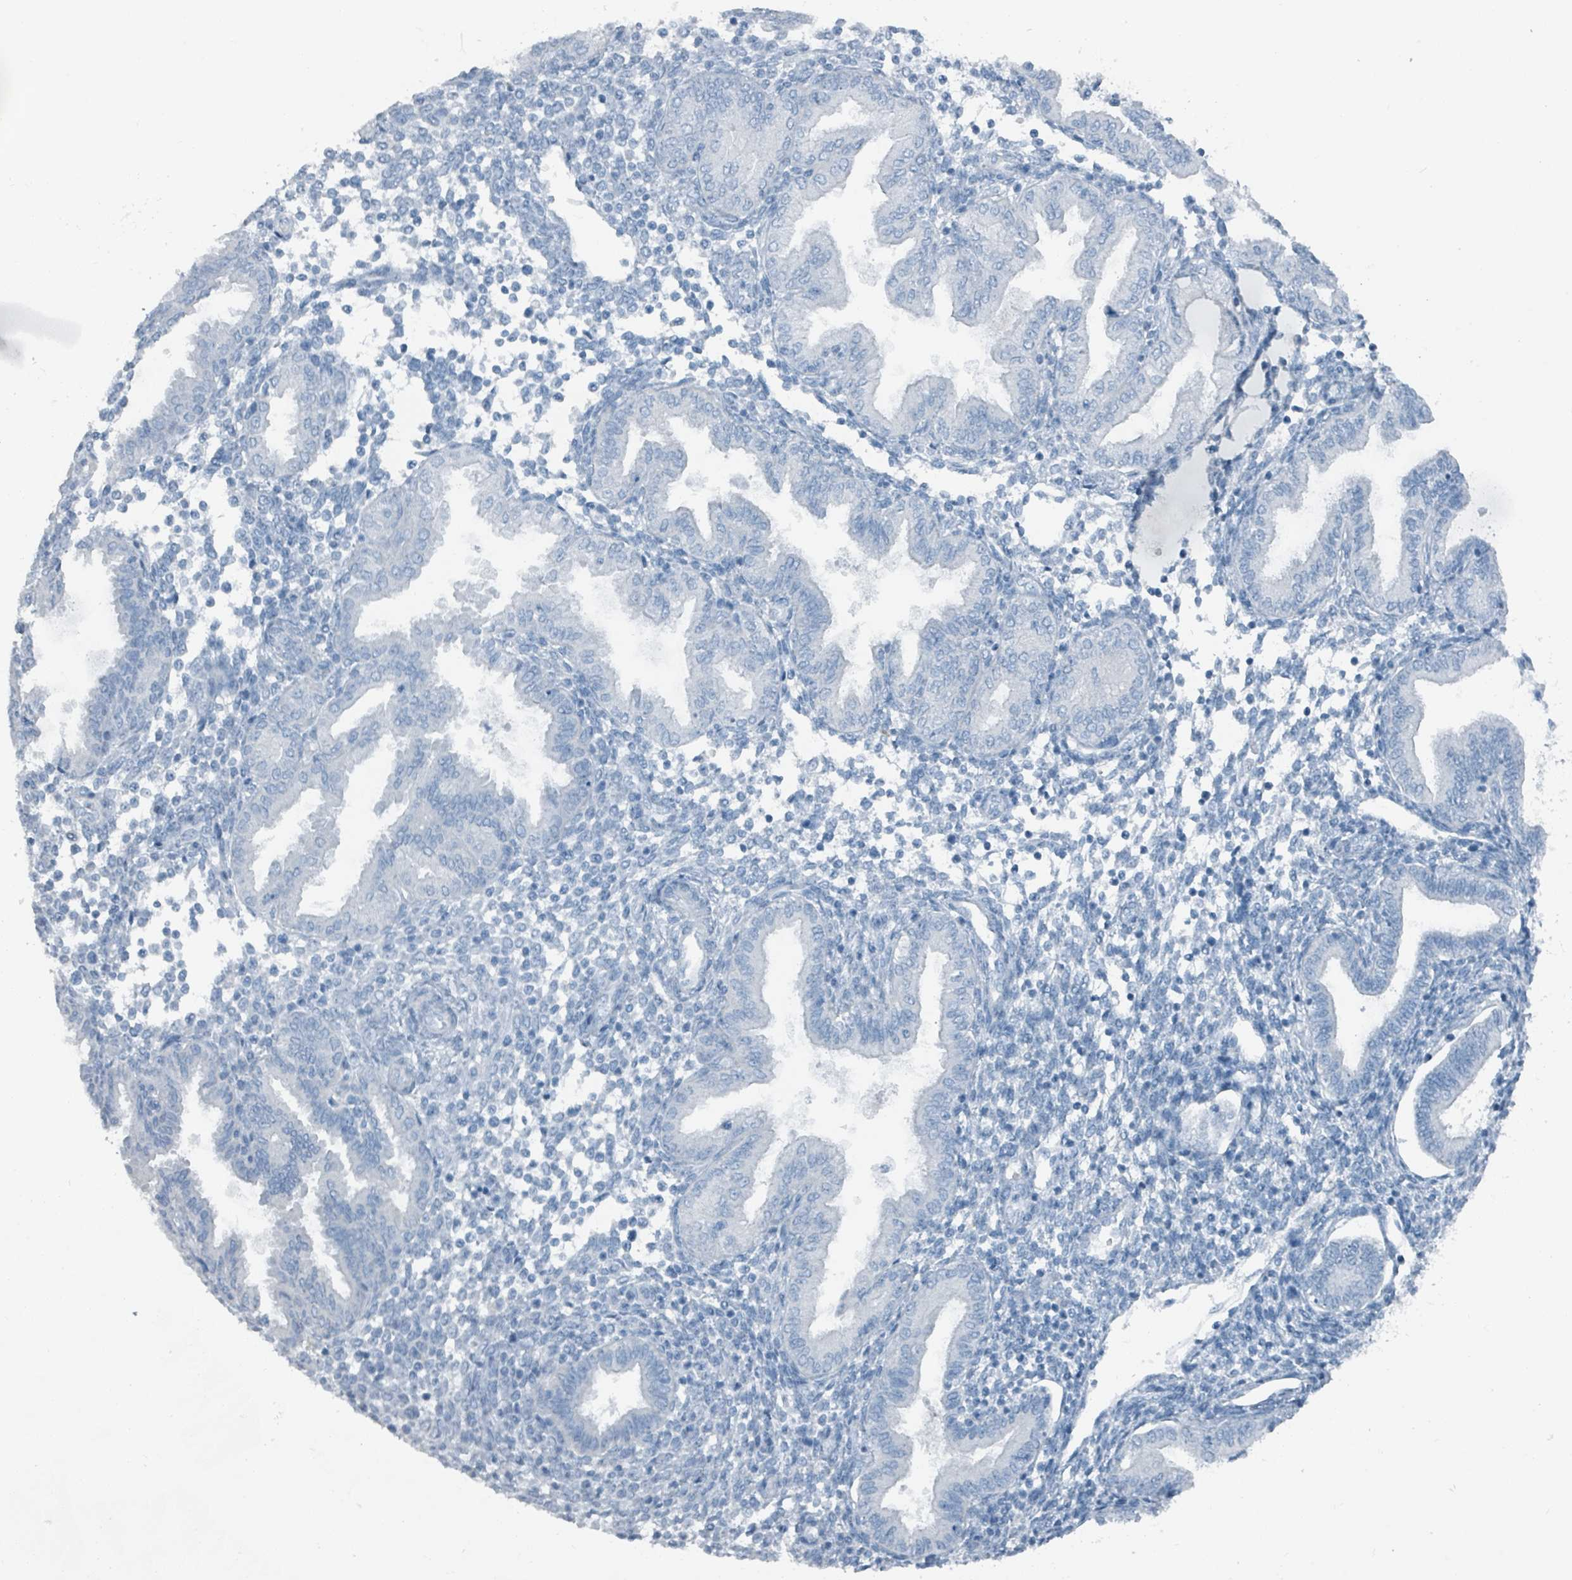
{"staining": {"intensity": "negative", "quantity": "none", "location": "none"}, "tissue": "endometrium", "cell_type": "Cells in endometrial stroma", "image_type": "normal", "snomed": [{"axis": "morphology", "description": "Normal tissue, NOS"}, {"axis": "topography", "description": "Endometrium"}], "caption": "This is an IHC micrograph of normal human endometrium. There is no expression in cells in endometrial stroma.", "gene": "GAMT", "patient": {"sex": "female", "age": 53}}